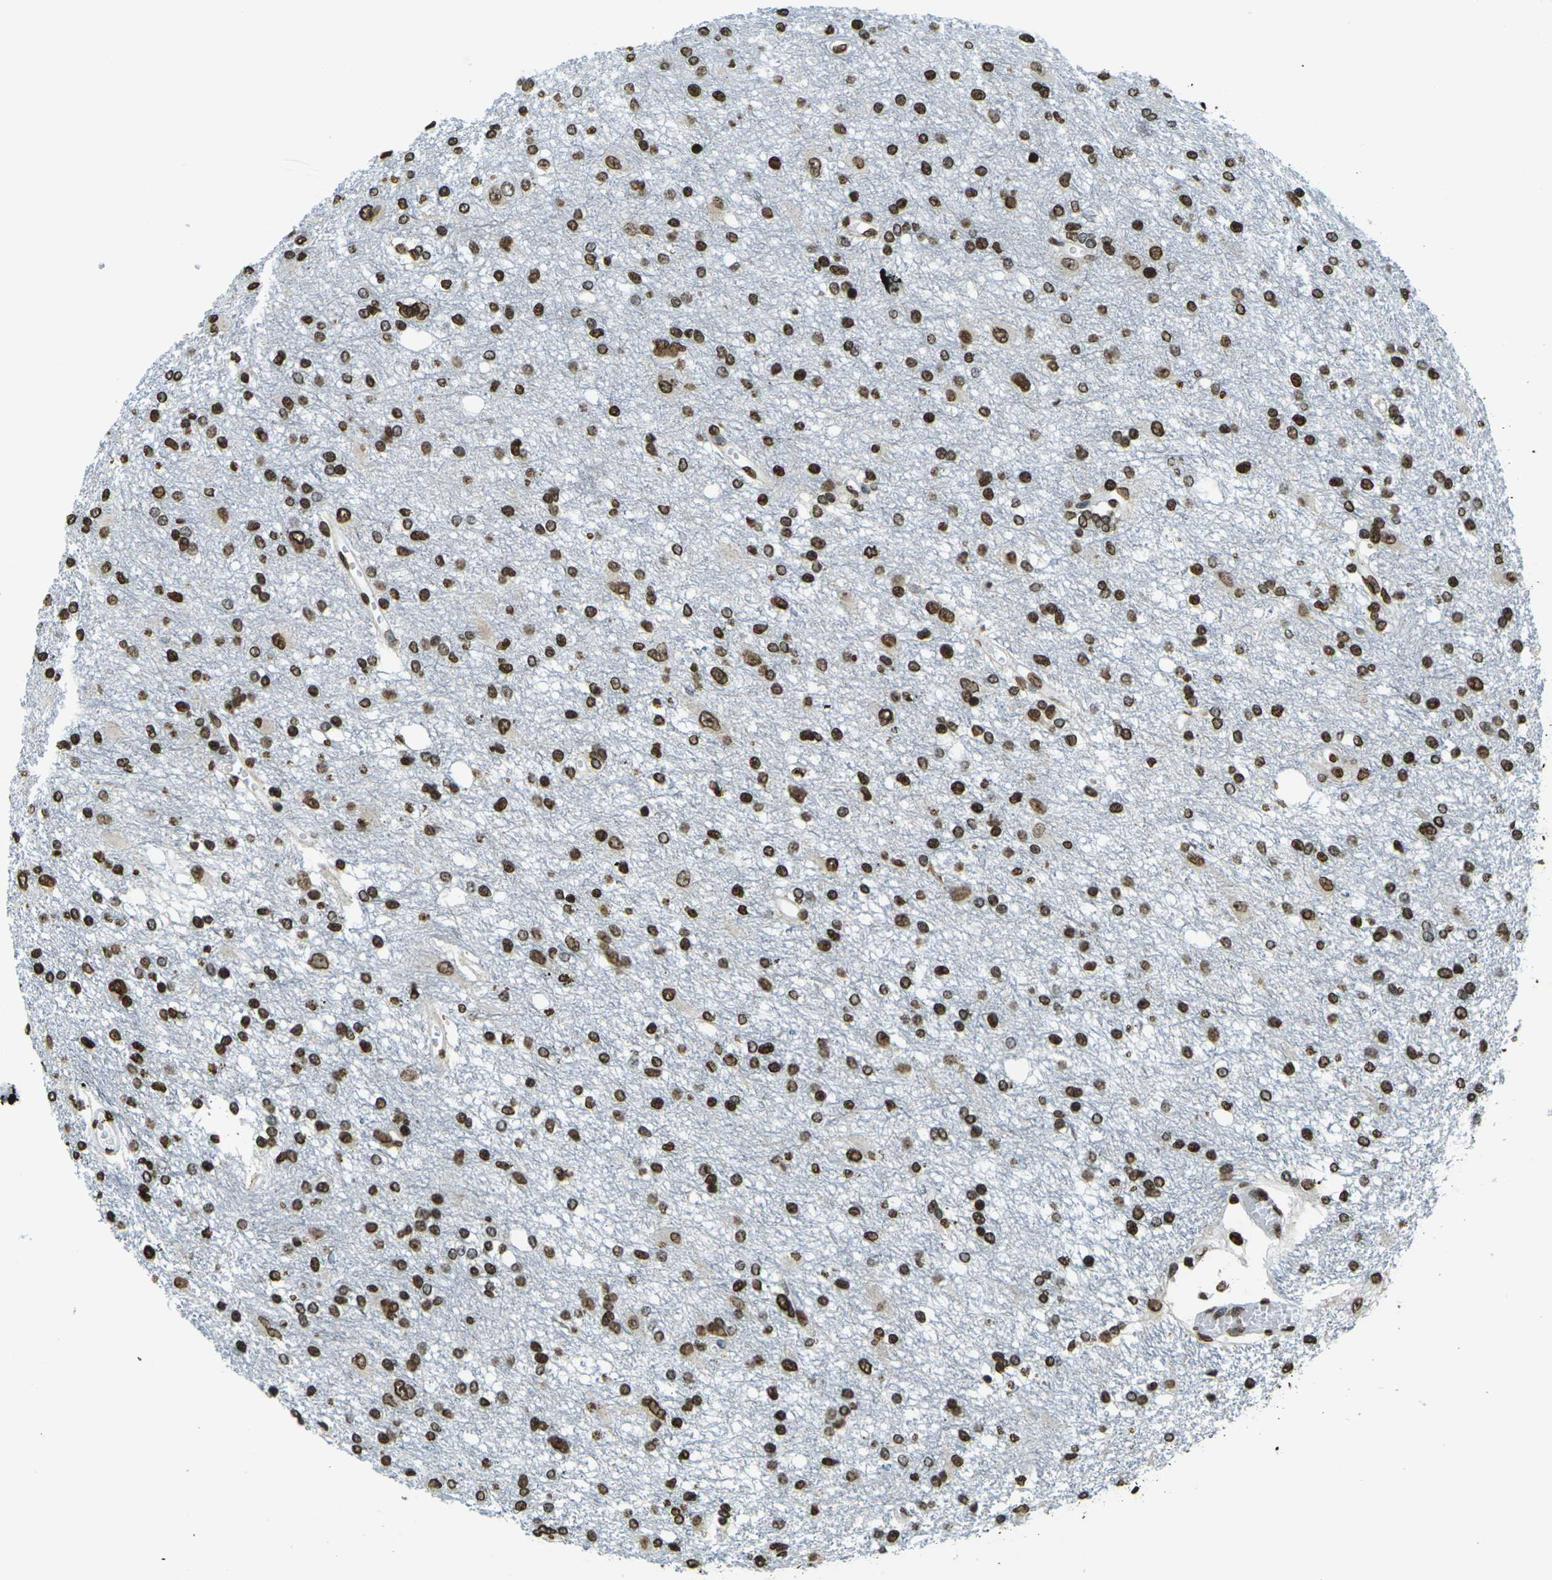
{"staining": {"intensity": "strong", "quantity": ">75%", "location": "nuclear"}, "tissue": "glioma", "cell_type": "Tumor cells", "image_type": "cancer", "snomed": [{"axis": "morphology", "description": "Glioma, malignant, High grade"}, {"axis": "topography", "description": "Brain"}], "caption": "Strong nuclear staining is identified in approximately >75% of tumor cells in malignant high-grade glioma.", "gene": "H1-2", "patient": {"sex": "female", "age": 59}}